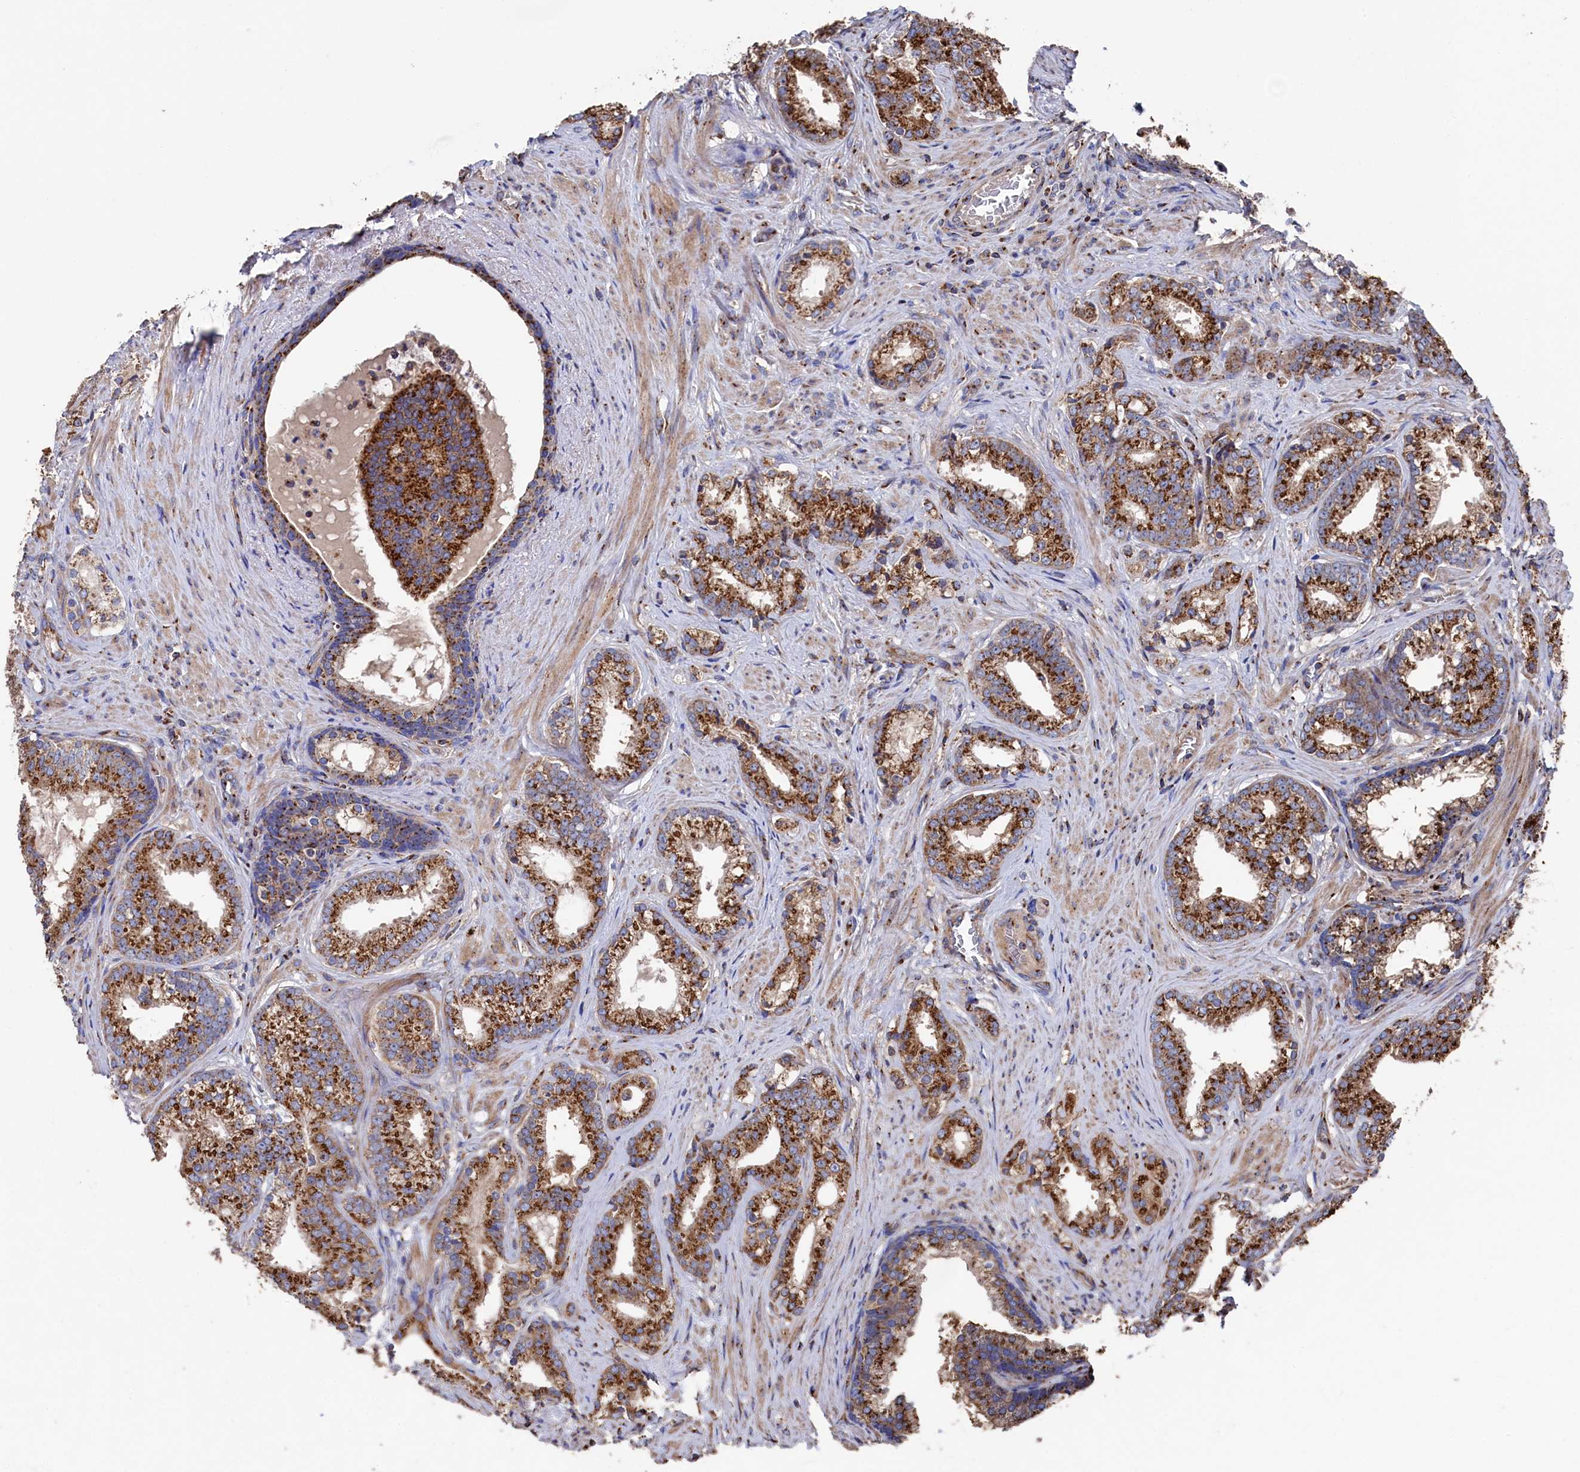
{"staining": {"intensity": "strong", "quantity": ">75%", "location": "cytoplasmic/membranous"}, "tissue": "prostate cancer", "cell_type": "Tumor cells", "image_type": "cancer", "snomed": [{"axis": "morphology", "description": "Adenocarcinoma, Low grade"}, {"axis": "topography", "description": "Prostate"}], "caption": "Approximately >75% of tumor cells in prostate cancer (low-grade adenocarcinoma) show strong cytoplasmic/membranous protein staining as visualized by brown immunohistochemical staining.", "gene": "PRRC1", "patient": {"sex": "male", "age": 71}}